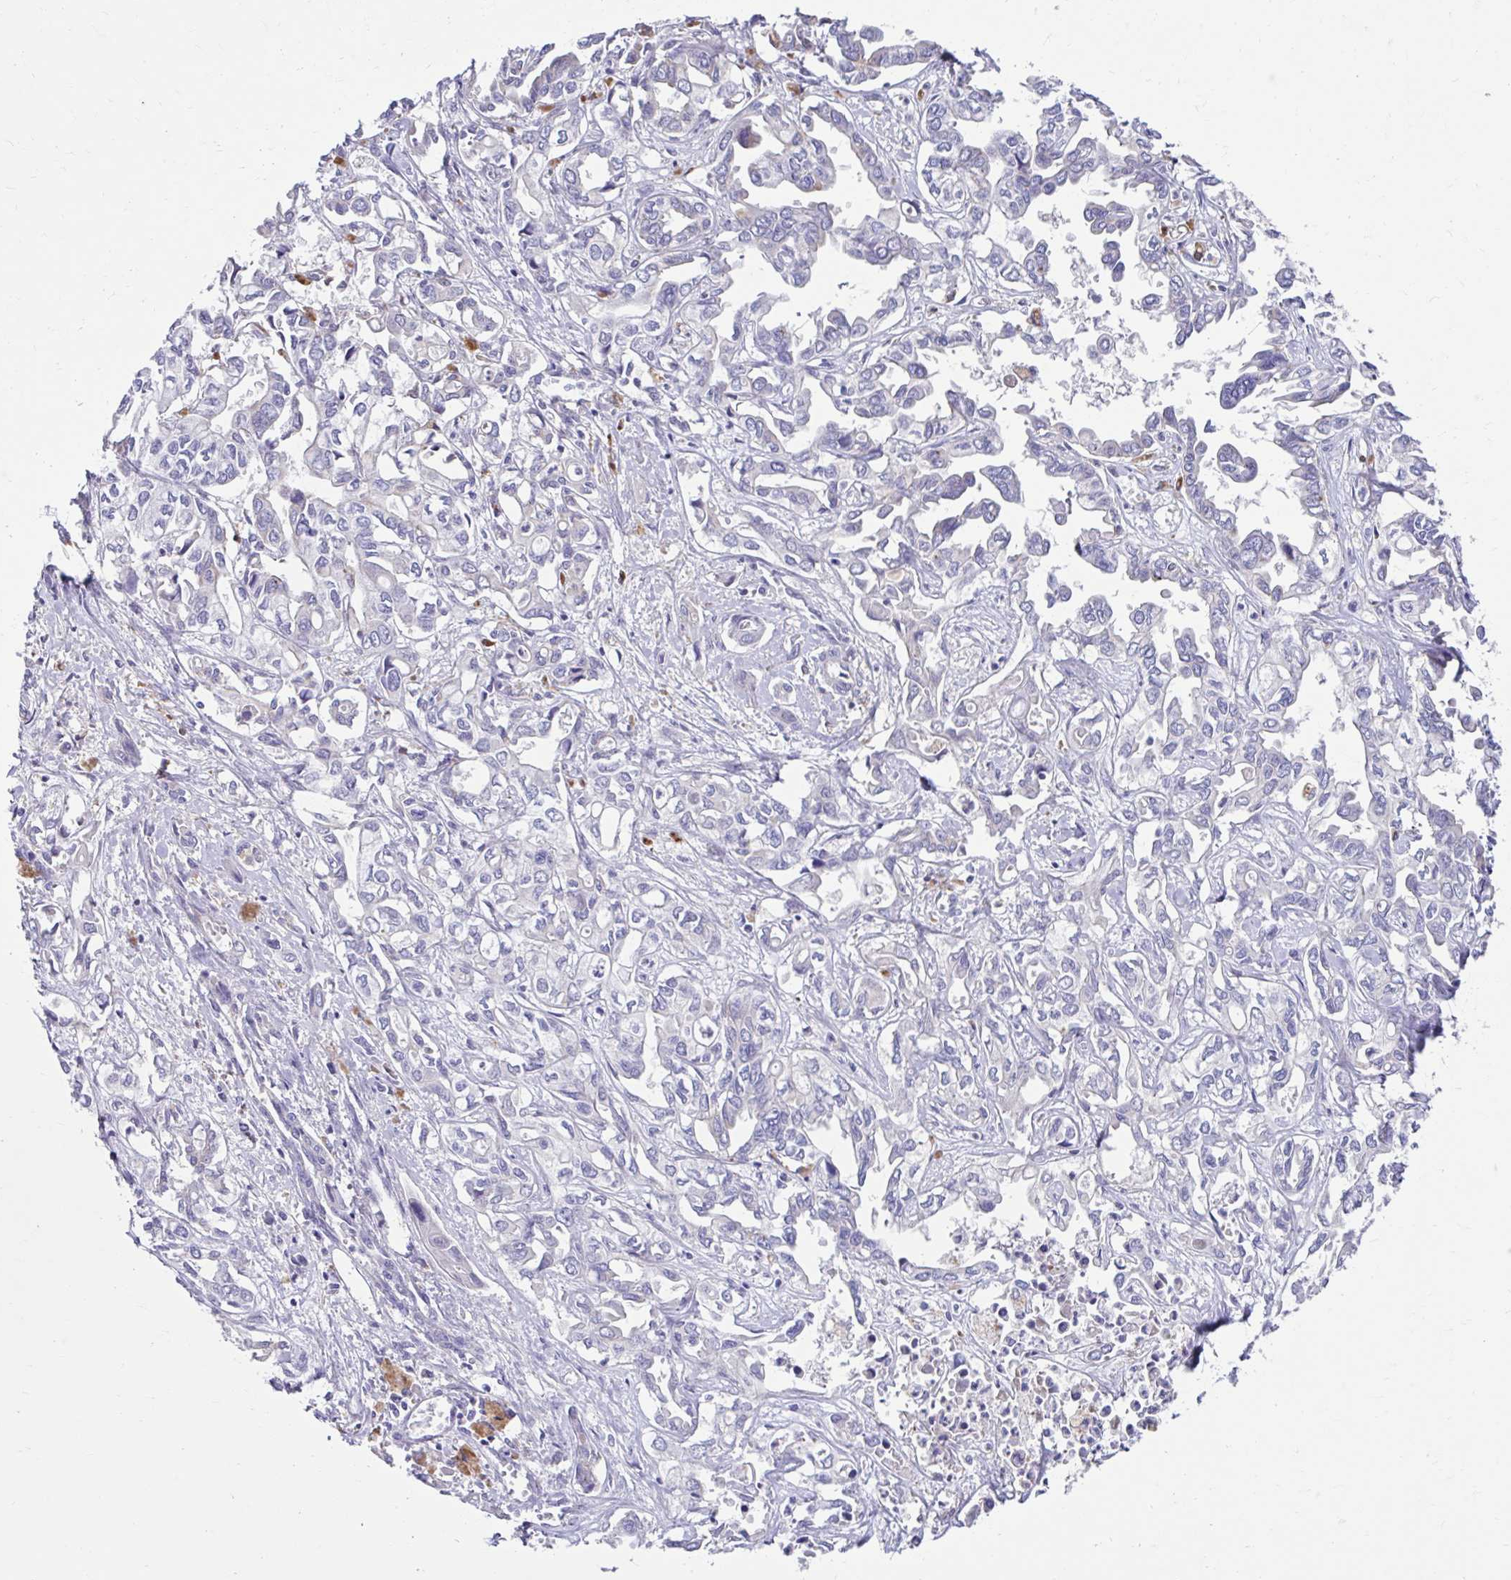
{"staining": {"intensity": "negative", "quantity": "none", "location": "none"}, "tissue": "liver cancer", "cell_type": "Tumor cells", "image_type": "cancer", "snomed": [{"axis": "morphology", "description": "Cholangiocarcinoma"}, {"axis": "topography", "description": "Liver"}], "caption": "Immunohistochemical staining of cholangiocarcinoma (liver) exhibits no significant staining in tumor cells. (DAB immunohistochemistry (IHC), high magnification).", "gene": "ZNF33A", "patient": {"sex": "female", "age": 64}}